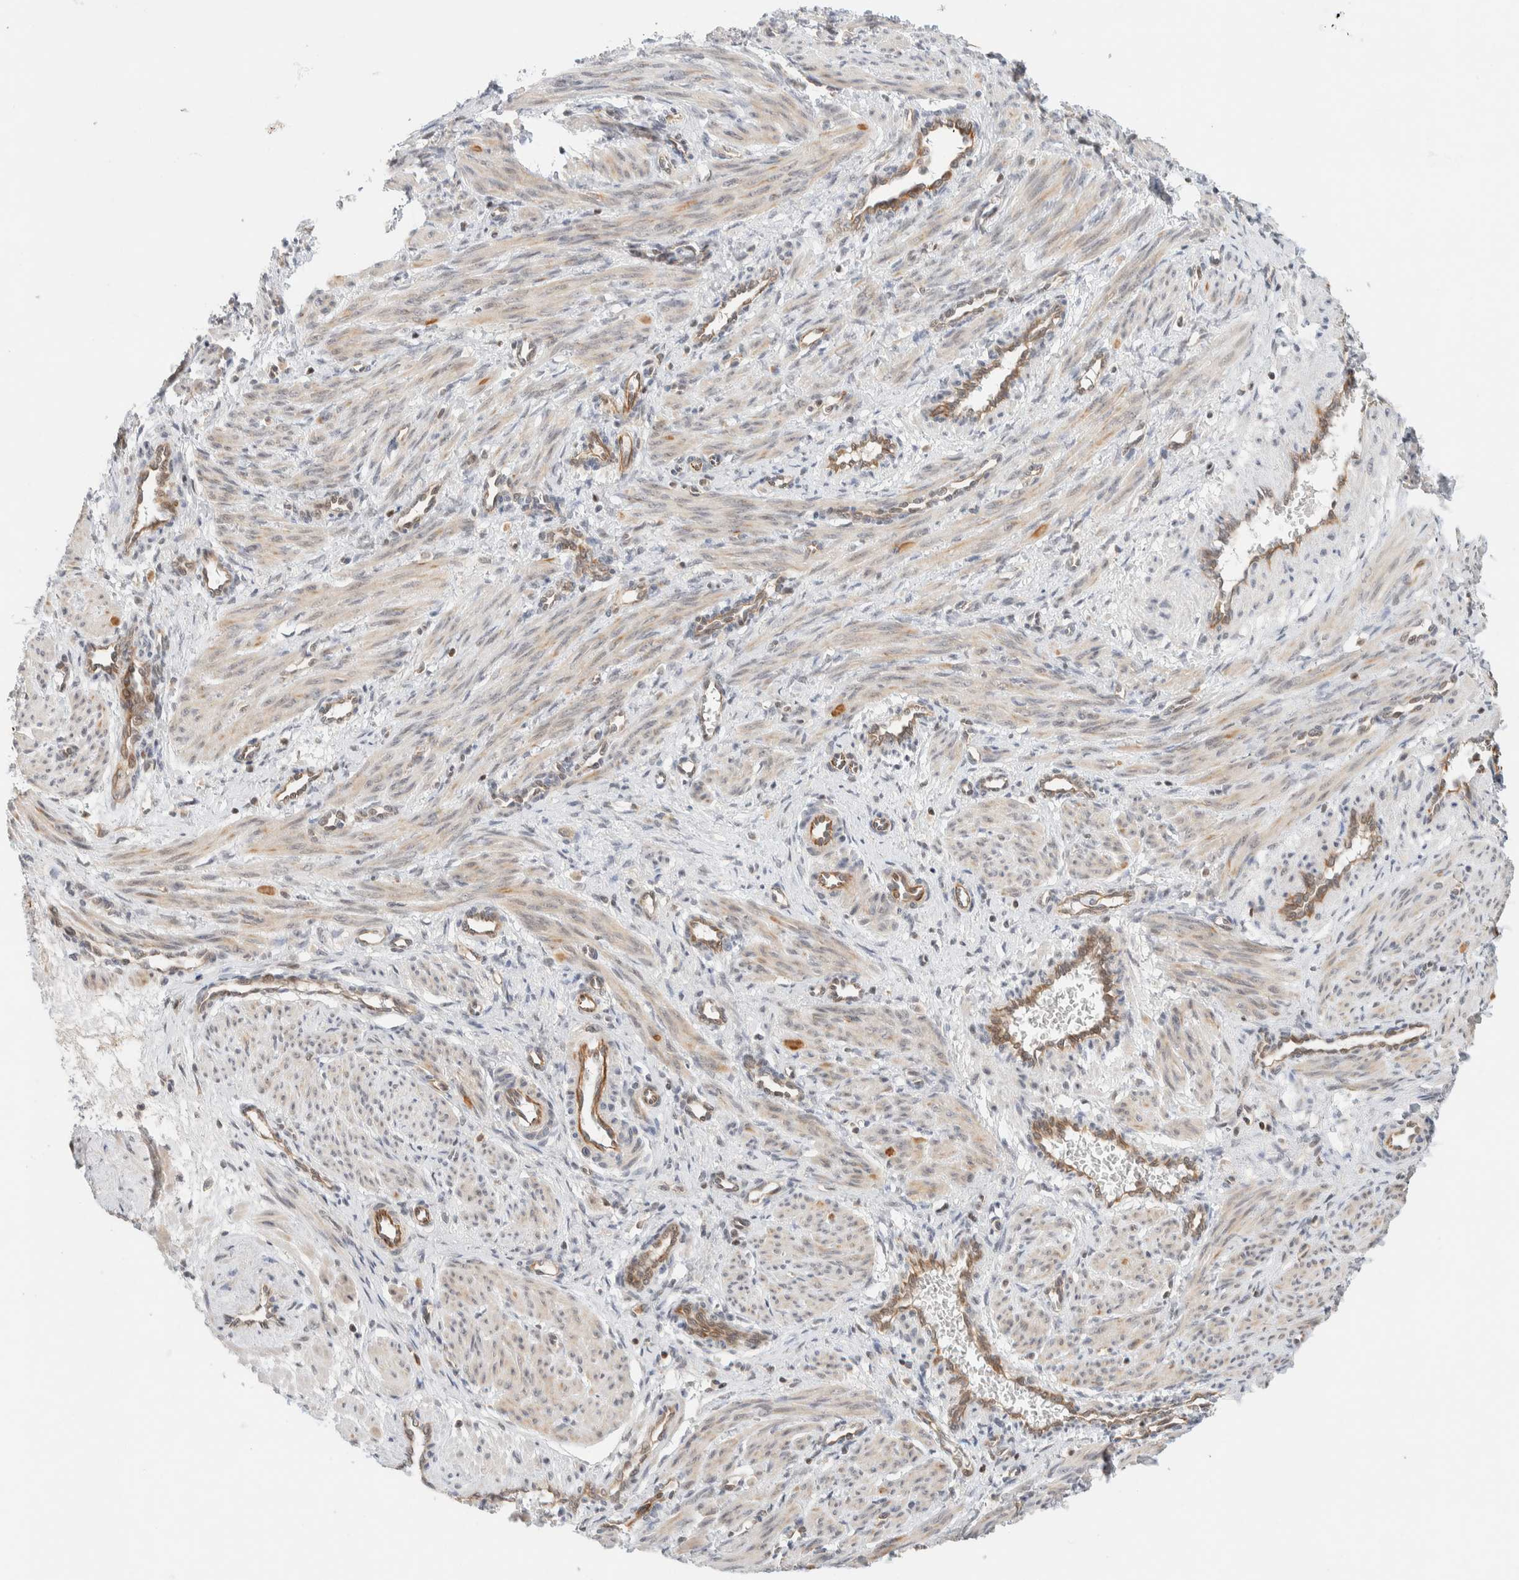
{"staining": {"intensity": "weak", "quantity": "25%-75%", "location": "cytoplasmic/membranous"}, "tissue": "smooth muscle", "cell_type": "Smooth muscle cells", "image_type": "normal", "snomed": [{"axis": "morphology", "description": "Normal tissue, NOS"}, {"axis": "topography", "description": "Endometrium"}], "caption": "A brown stain highlights weak cytoplasmic/membranous staining of a protein in smooth muscle cells of normal smooth muscle. (brown staining indicates protein expression, while blue staining denotes nuclei).", "gene": "C8orf76", "patient": {"sex": "female", "age": 33}}